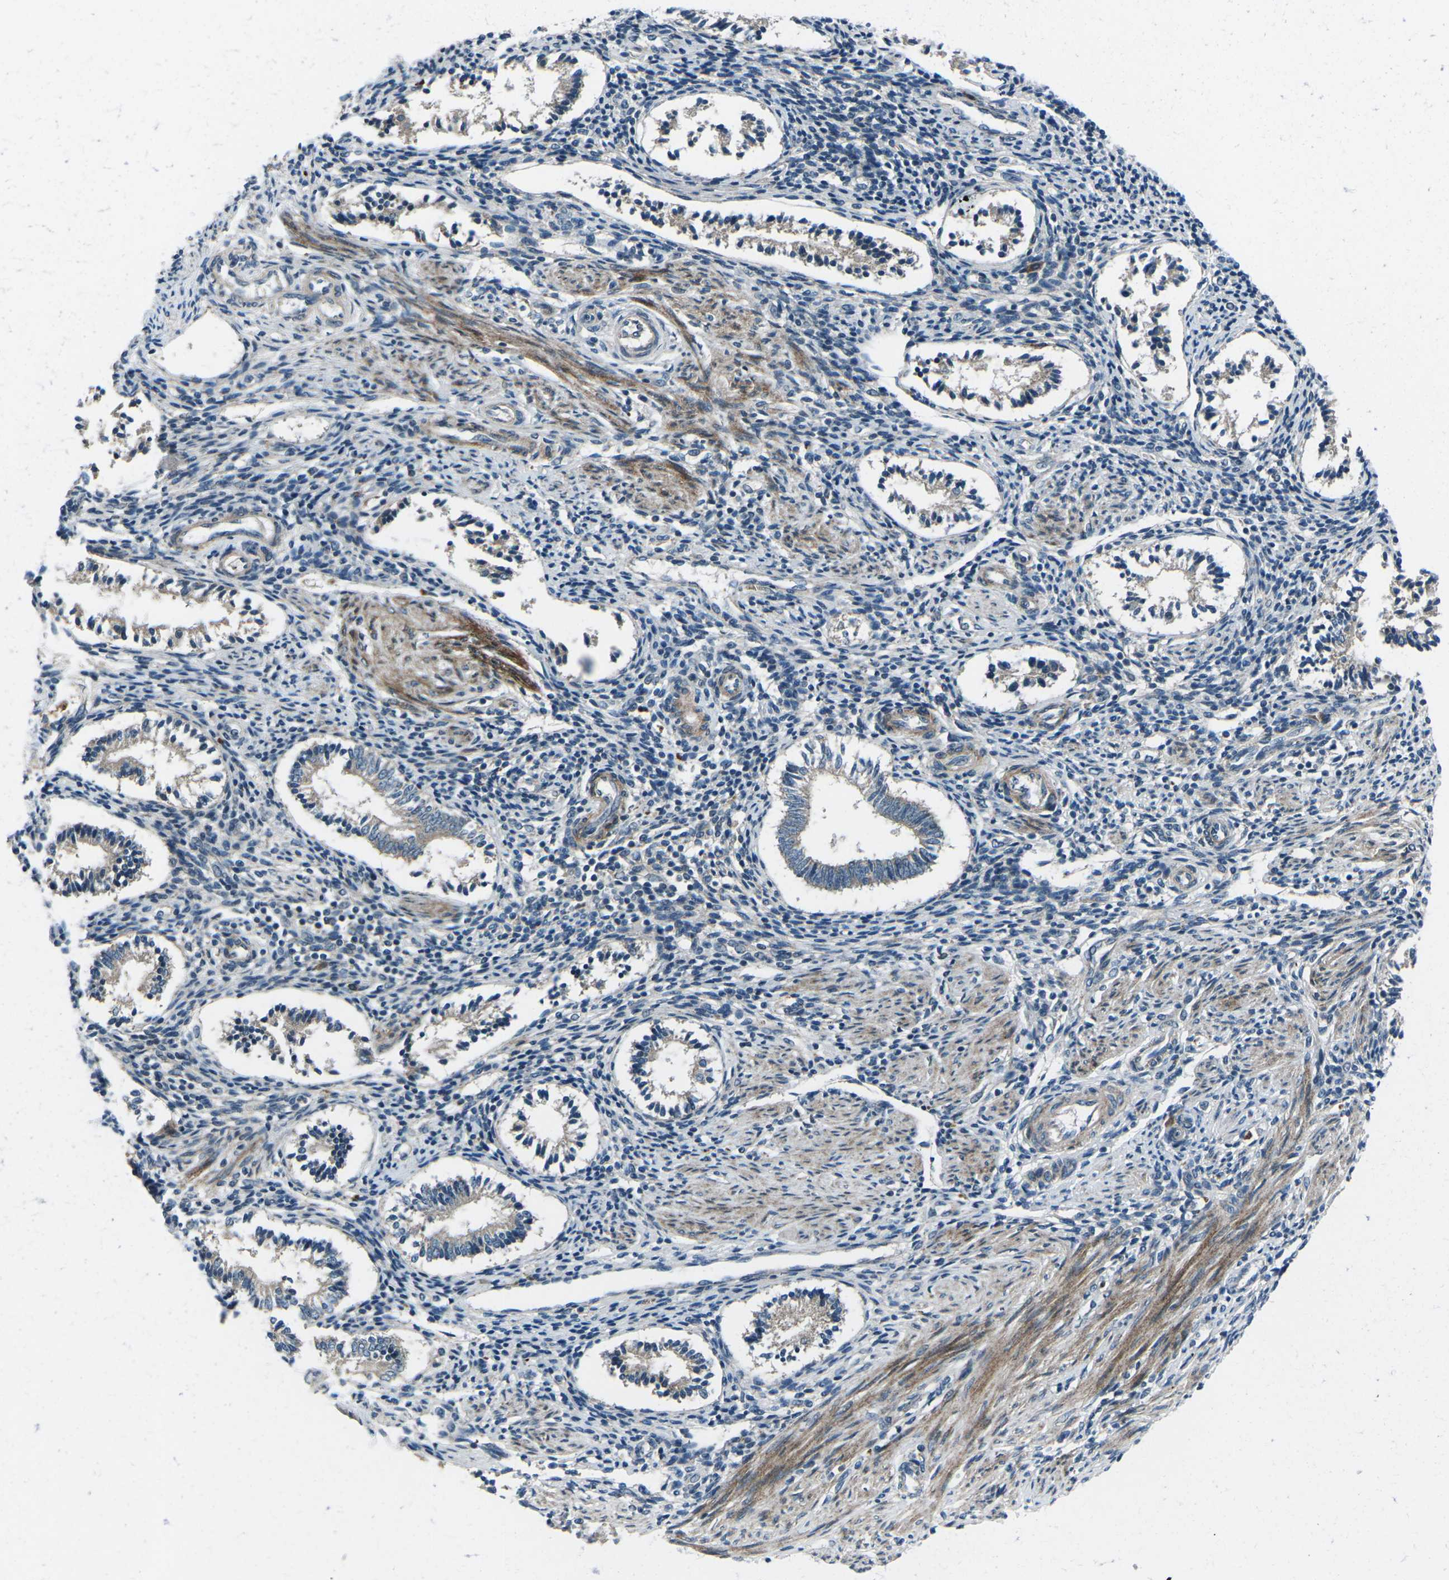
{"staining": {"intensity": "negative", "quantity": "none", "location": "none"}, "tissue": "endometrium", "cell_type": "Cells in endometrial stroma", "image_type": "normal", "snomed": [{"axis": "morphology", "description": "Normal tissue, NOS"}, {"axis": "topography", "description": "Endometrium"}], "caption": "This is a histopathology image of IHC staining of benign endometrium, which shows no positivity in cells in endometrial stroma.", "gene": "CDK16", "patient": {"sex": "female", "age": 42}}